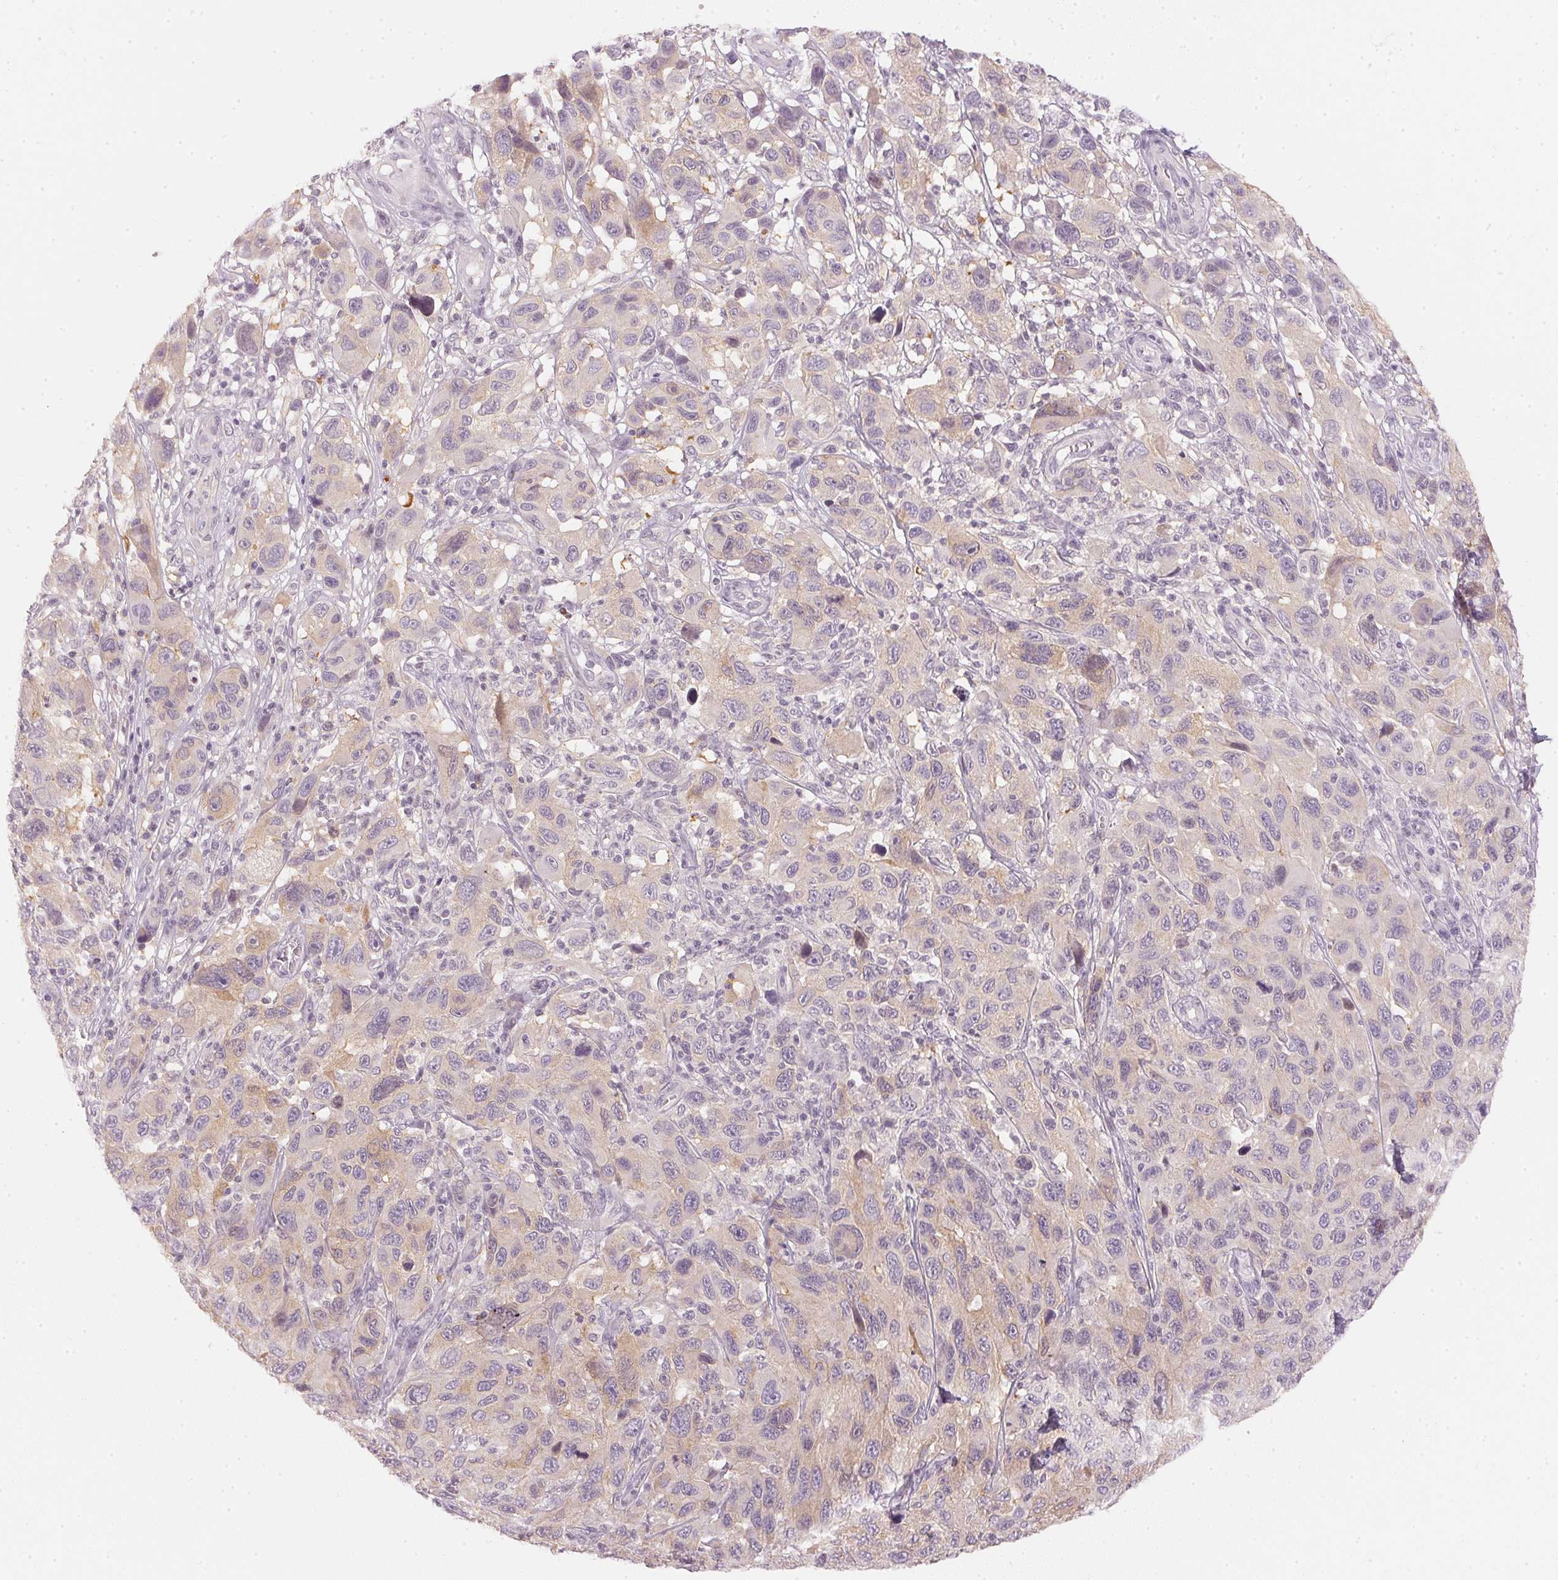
{"staining": {"intensity": "weak", "quantity": "25%-75%", "location": "cytoplasmic/membranous"}, "tissue": "melanoma", "cell_type": "Tumor cells", "image_type": "cancer", "snomed": [{"axis": "morphology", "description": "Malignant melanoma, NOS"}, {"axis": "topography", "description": "Skin"}], "caption": "High-power microscopy captured an immunohistochemistry (IHC) histopathology image of malignant melanoma, revealing weak cytoplasmic/membranous staining in approximately 25%-75% of tumor cells. (Stains: DAB in brown, nuclei in blue, Microscopy: brightfield microscopy at high magnification).", "gene": "KPRP", "patient": {"sex": "male", "age": 53}}